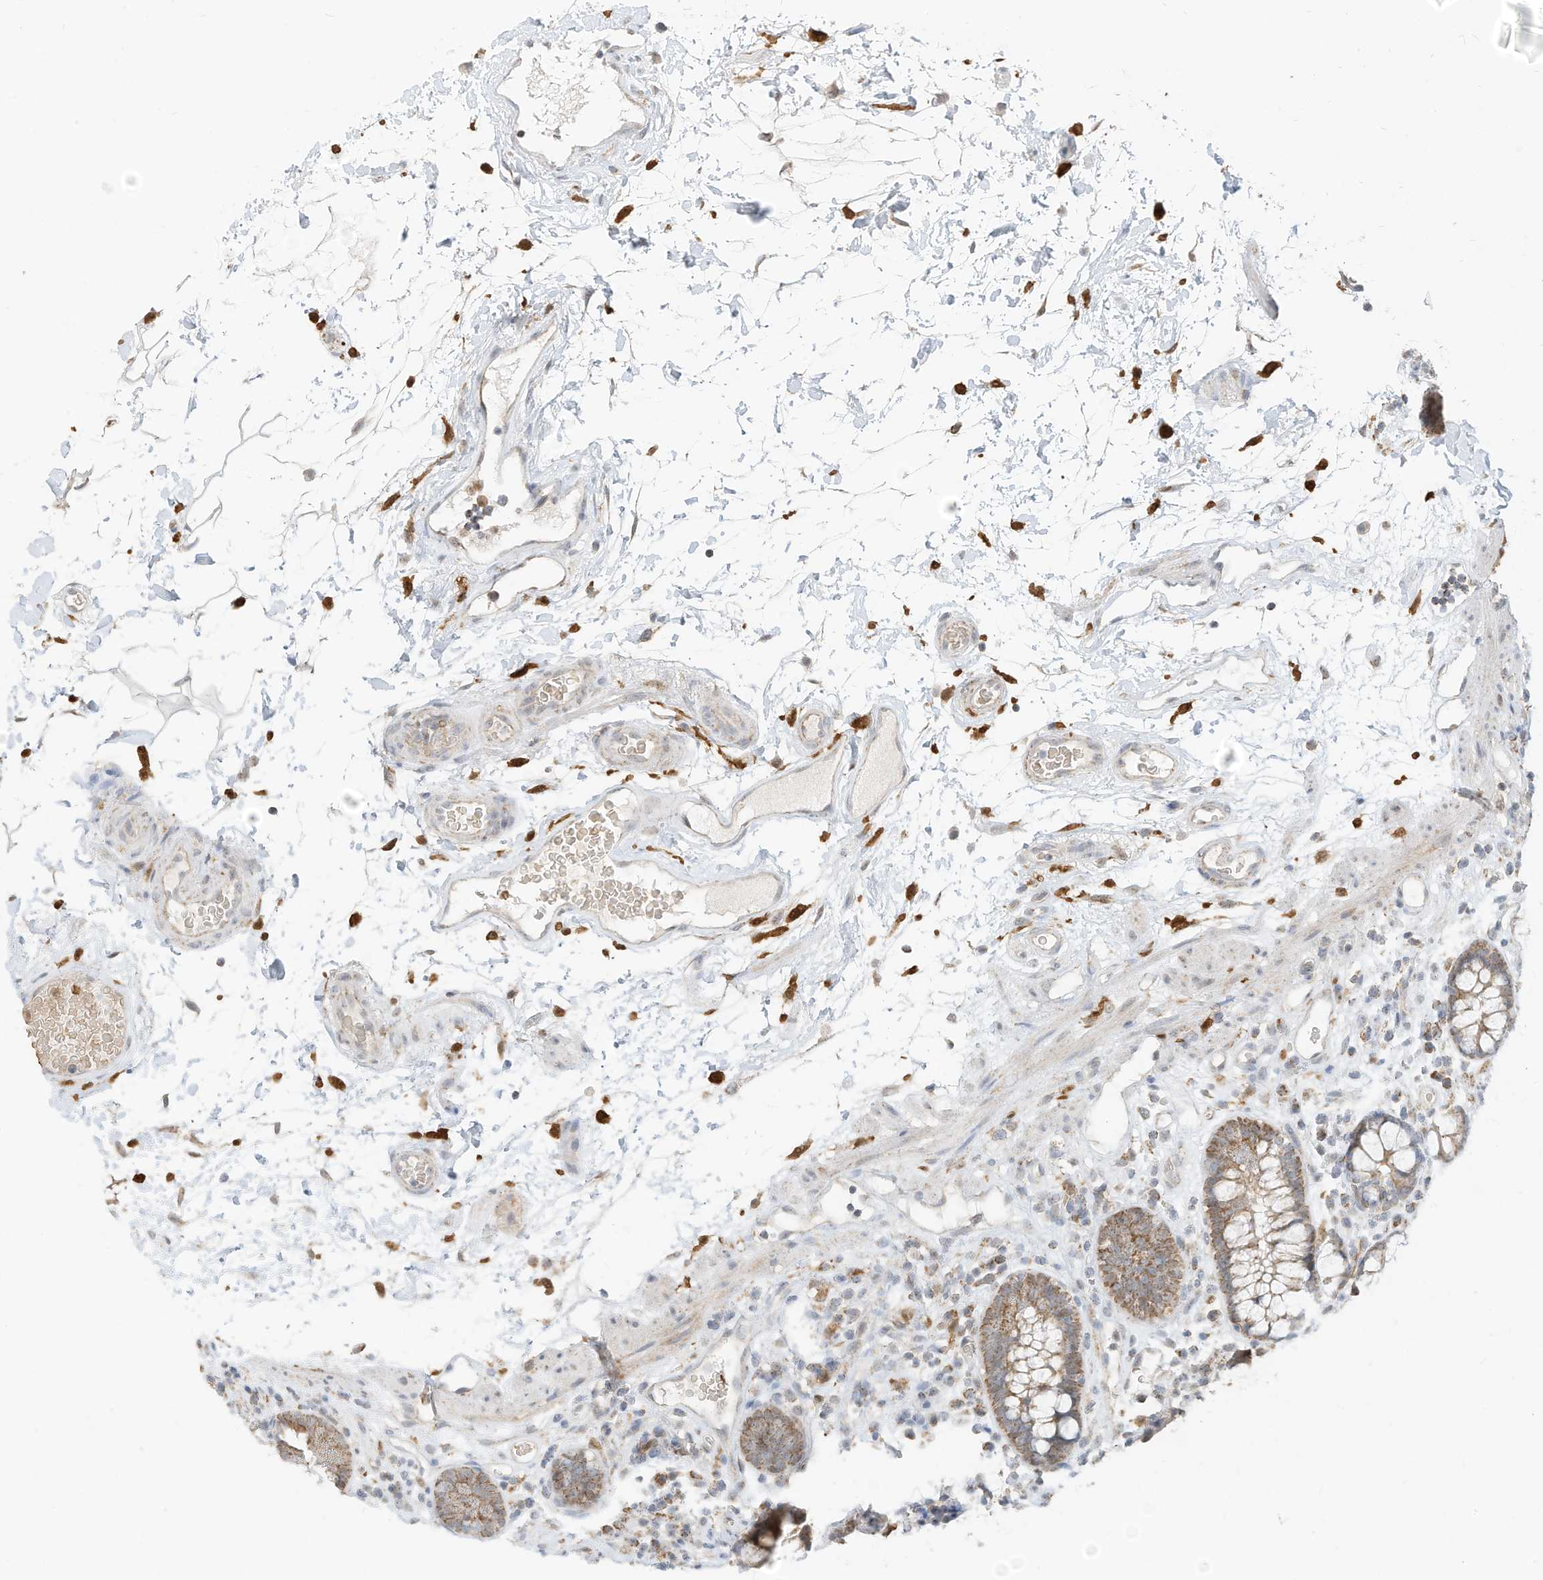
{"staining": {"intensity": "negative", "quantity": "none", "location": "none"}, "tissue": "colon", "cell_type": "Endothelial cells", "image_type": "normal", "snomed": [{"axis": "morphology", "description": "Normal tissue, NOS"}, {"axis": "topography", "description": "Colon"}], "caption": "Colon was stained to show a protein in brown. There is no significant staining in endothelial cells. Brightfield microscopy of immunohistochemistry (IHC) stained with DAB (3,3'-diaminobenzidine) (brown) and hematoxylin (blue), captured at high magnification.", "gene": "MTUS2", "patient": {"sex": "female", "age": 79}}